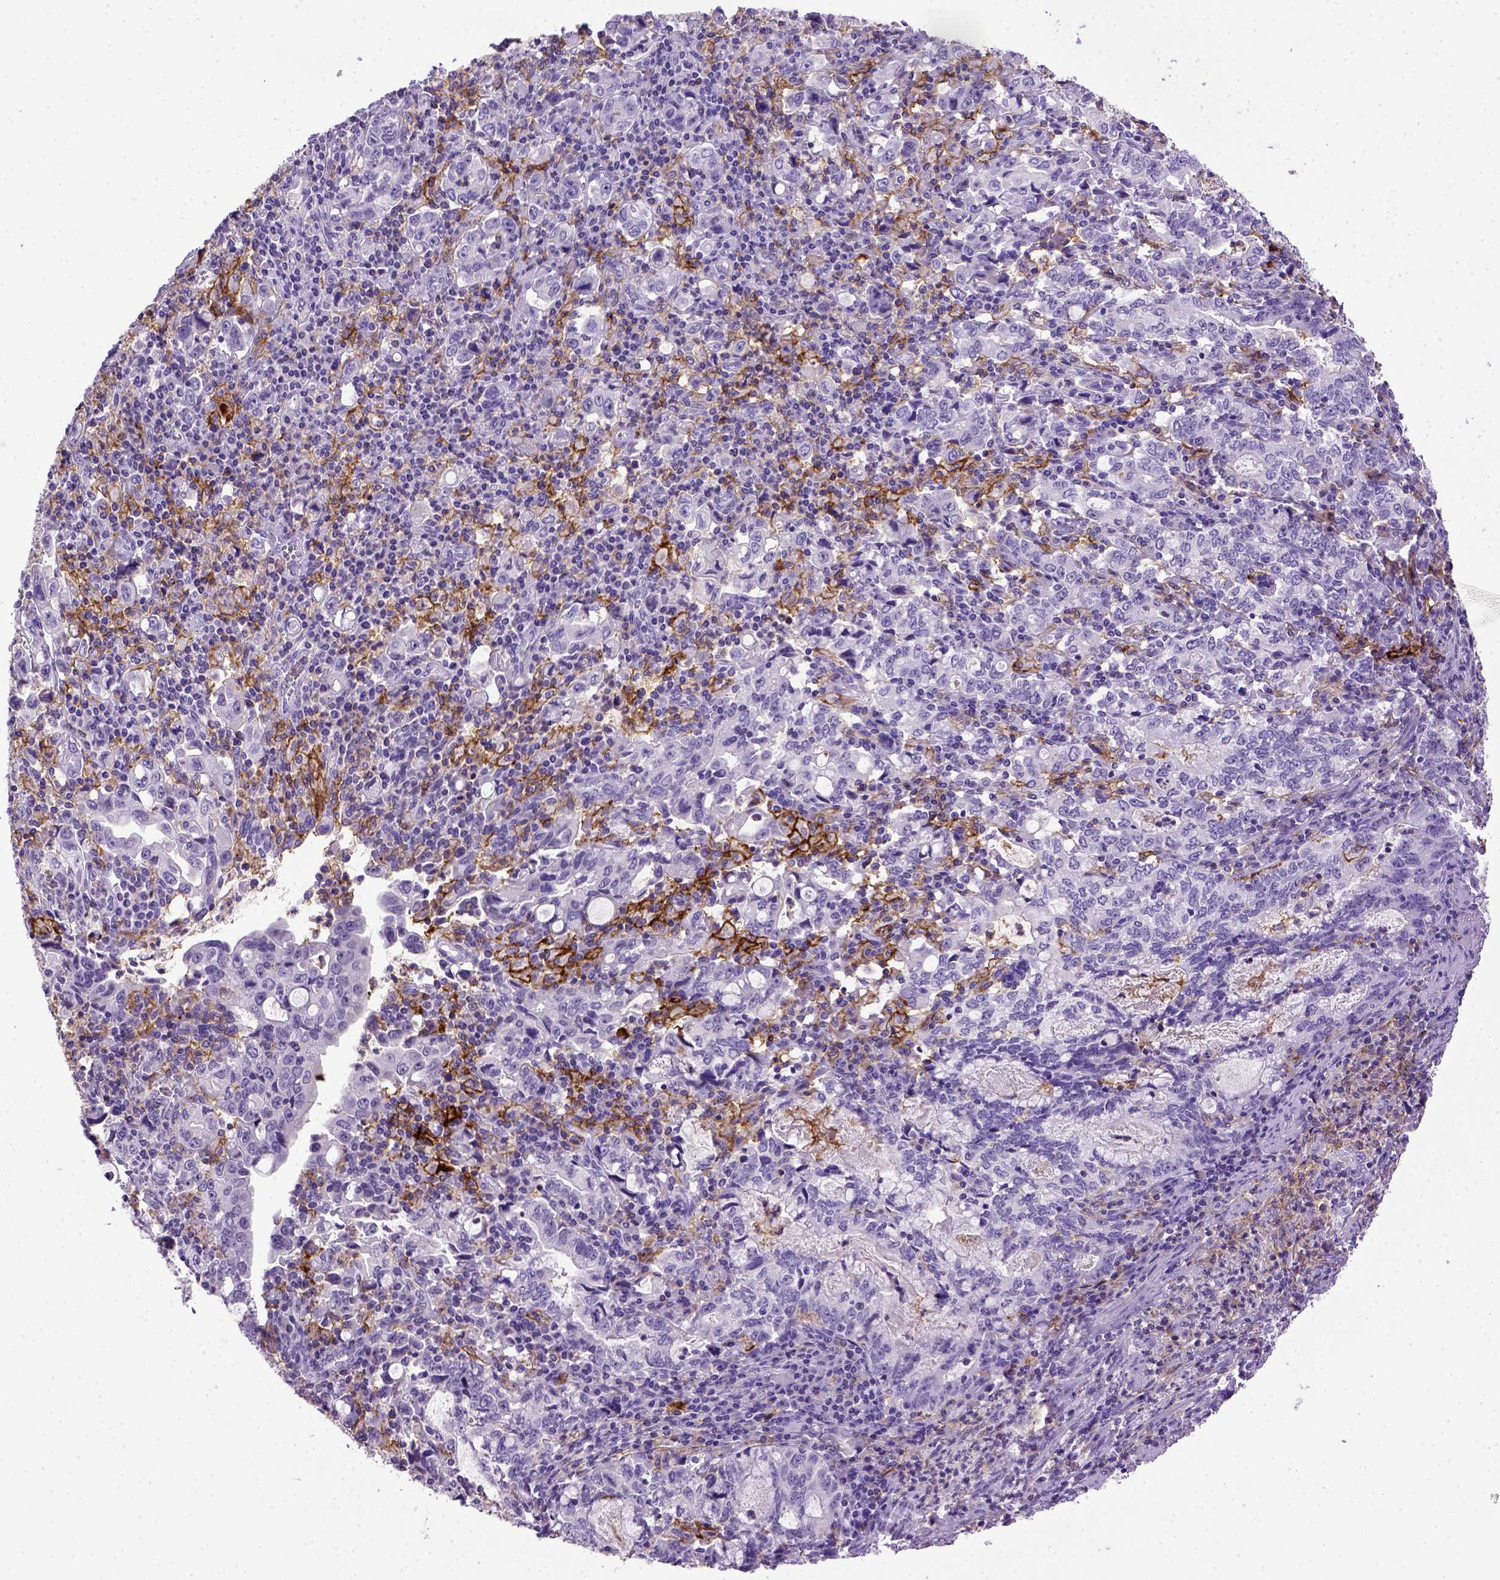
{"staining": {"intensity": "negative", "quantity": "none", "location": "none"}, "tissue": "stomach cancer", "cell_type": "Tumor cells", "image_type": "cancer", "snomed": [{"axis": "morphology", "description": "Adenocarcinoma, NOS"}, {"axis": "topography", "description": "Stomach, lower"}], "caption": "High power microscopy photomicrograph of an IHC micrograph of stomach cancer, revealing no significant positivity in tumor cells. (Immunohistochemistry, brightfield microscopy, high magnification).", "gene": "ITGAX", "patient": {"sex": "female", "age": 72}}